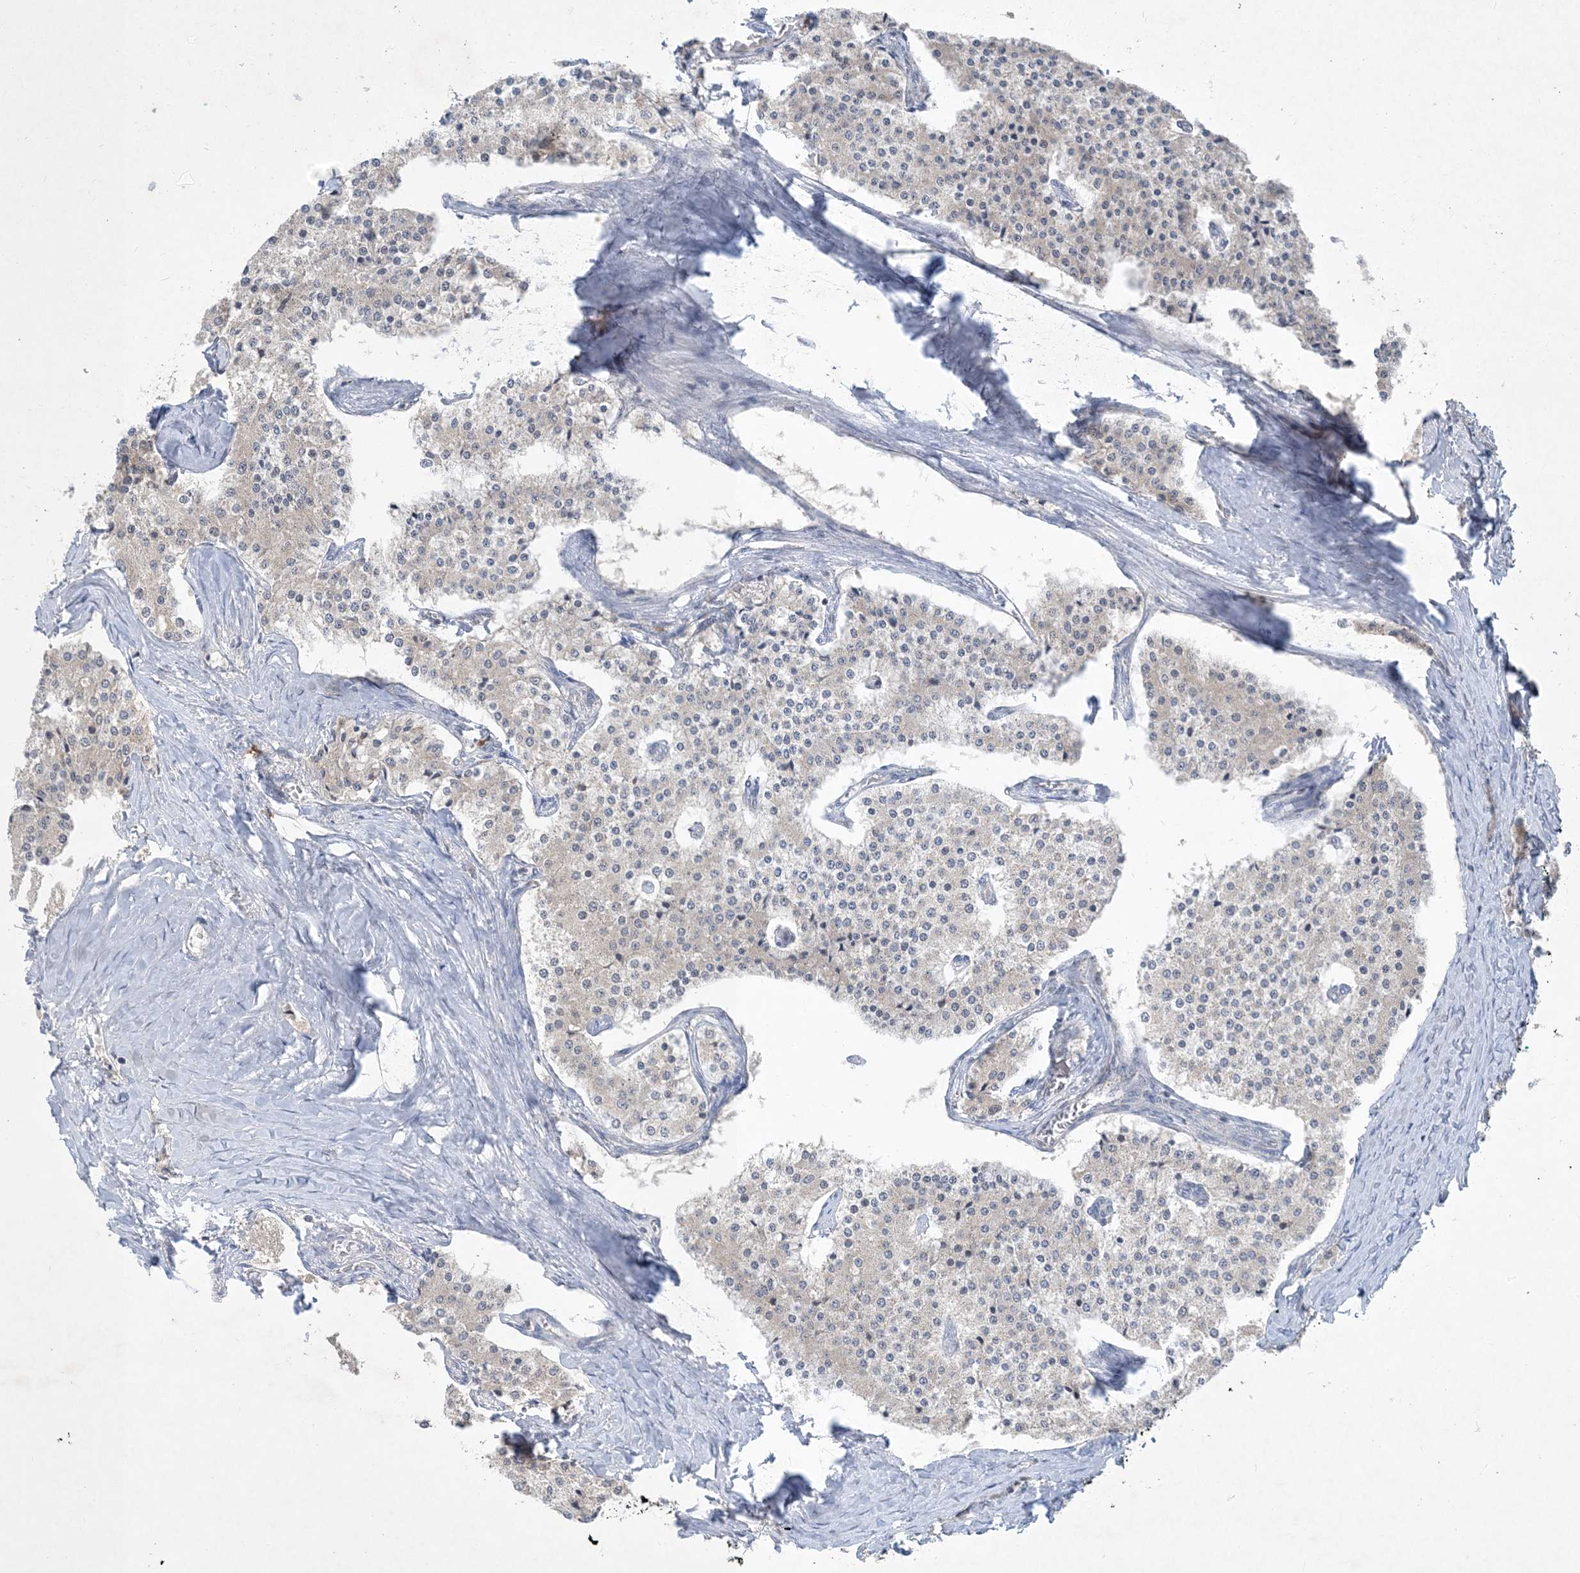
{"staining": {"intensity": "negative", "quantity": "none", "location": "none"}, "tissue": "carcinoid", "cell_type": "Tumor cells", "image_type": "cancer", "snomed": [{"axis": "morphology", "description": "Carcinoid, malignant, NOS"}, {"axis": "topography", "description": "Colon"}], "caption": "The photomicrograph reveals no significant expression in tumor cells of carcinoid (malignant). (DAB immunohistochemistry (IHC) visualized using brightfield microscopy, high magnification).", "gene": "CCDC14", "patient": {"sex": "female", "age": 52}}